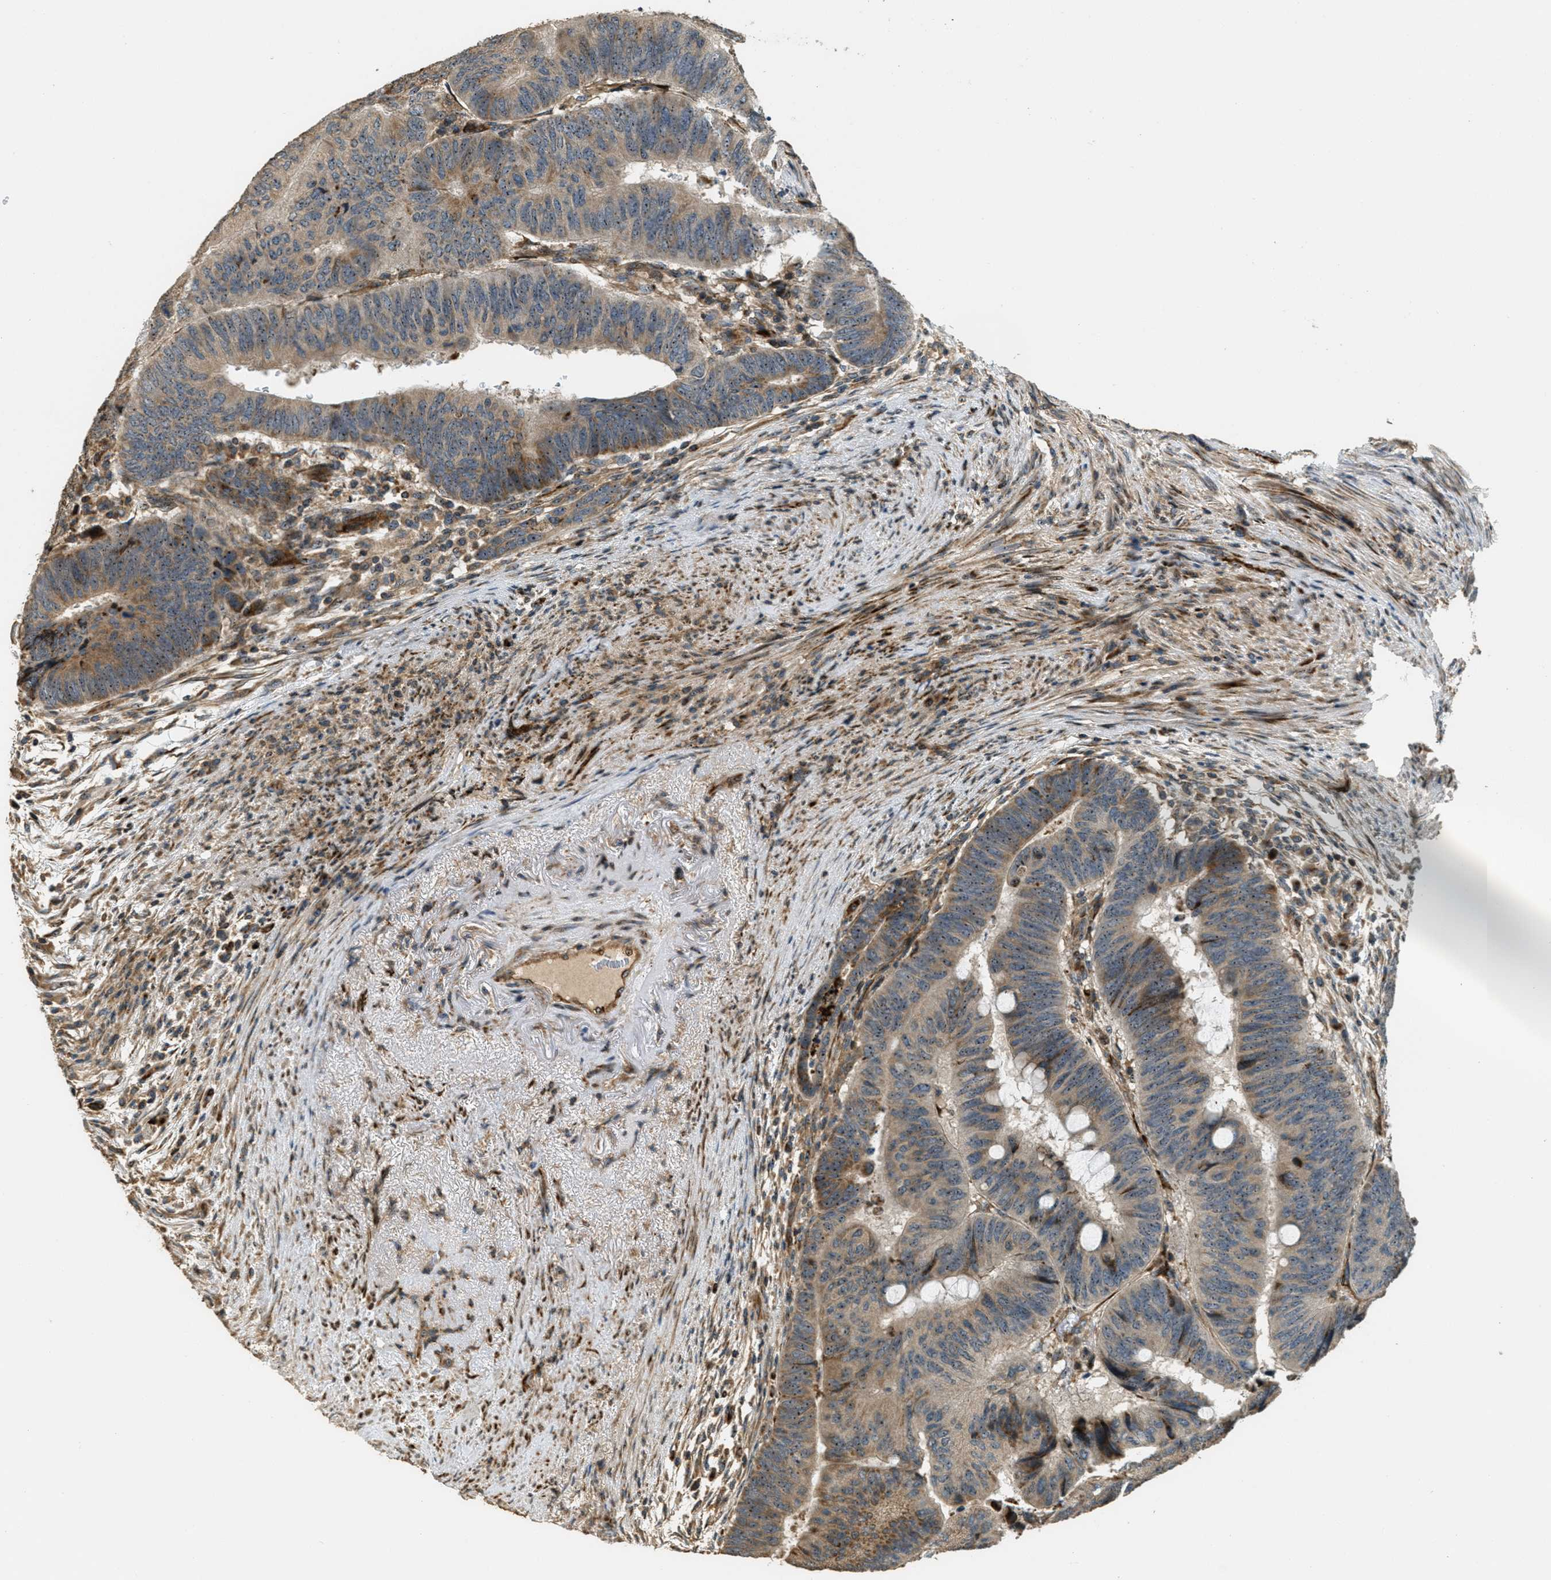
{"staining": {"intensity": "moderate", "quantity": ">75%", "location": "cytoplasmic/membranous,nuclear"}, "tissue": "colorectal cancer", "cell_type": "Tumor cells", "image_type": "cancer", "snomed": [{"axis": "morphology", "description": "Normal tissue, NOS"}, {"axis": "morphology", "description": "Adenocarcinoma, NOS"}, {"axis": "topography", "description": "Rectum"}, {"axis": "topography", "description": "Peripheral nerve tissue"}], "caption": "Moderate cytoplasmic/membranous and nuclear staining is appreciated in about >75% of tumor cells in adenocarcinoma (colorectal).", "gene": "LRP12", "patient": {"sex": "male", "age": 92}}